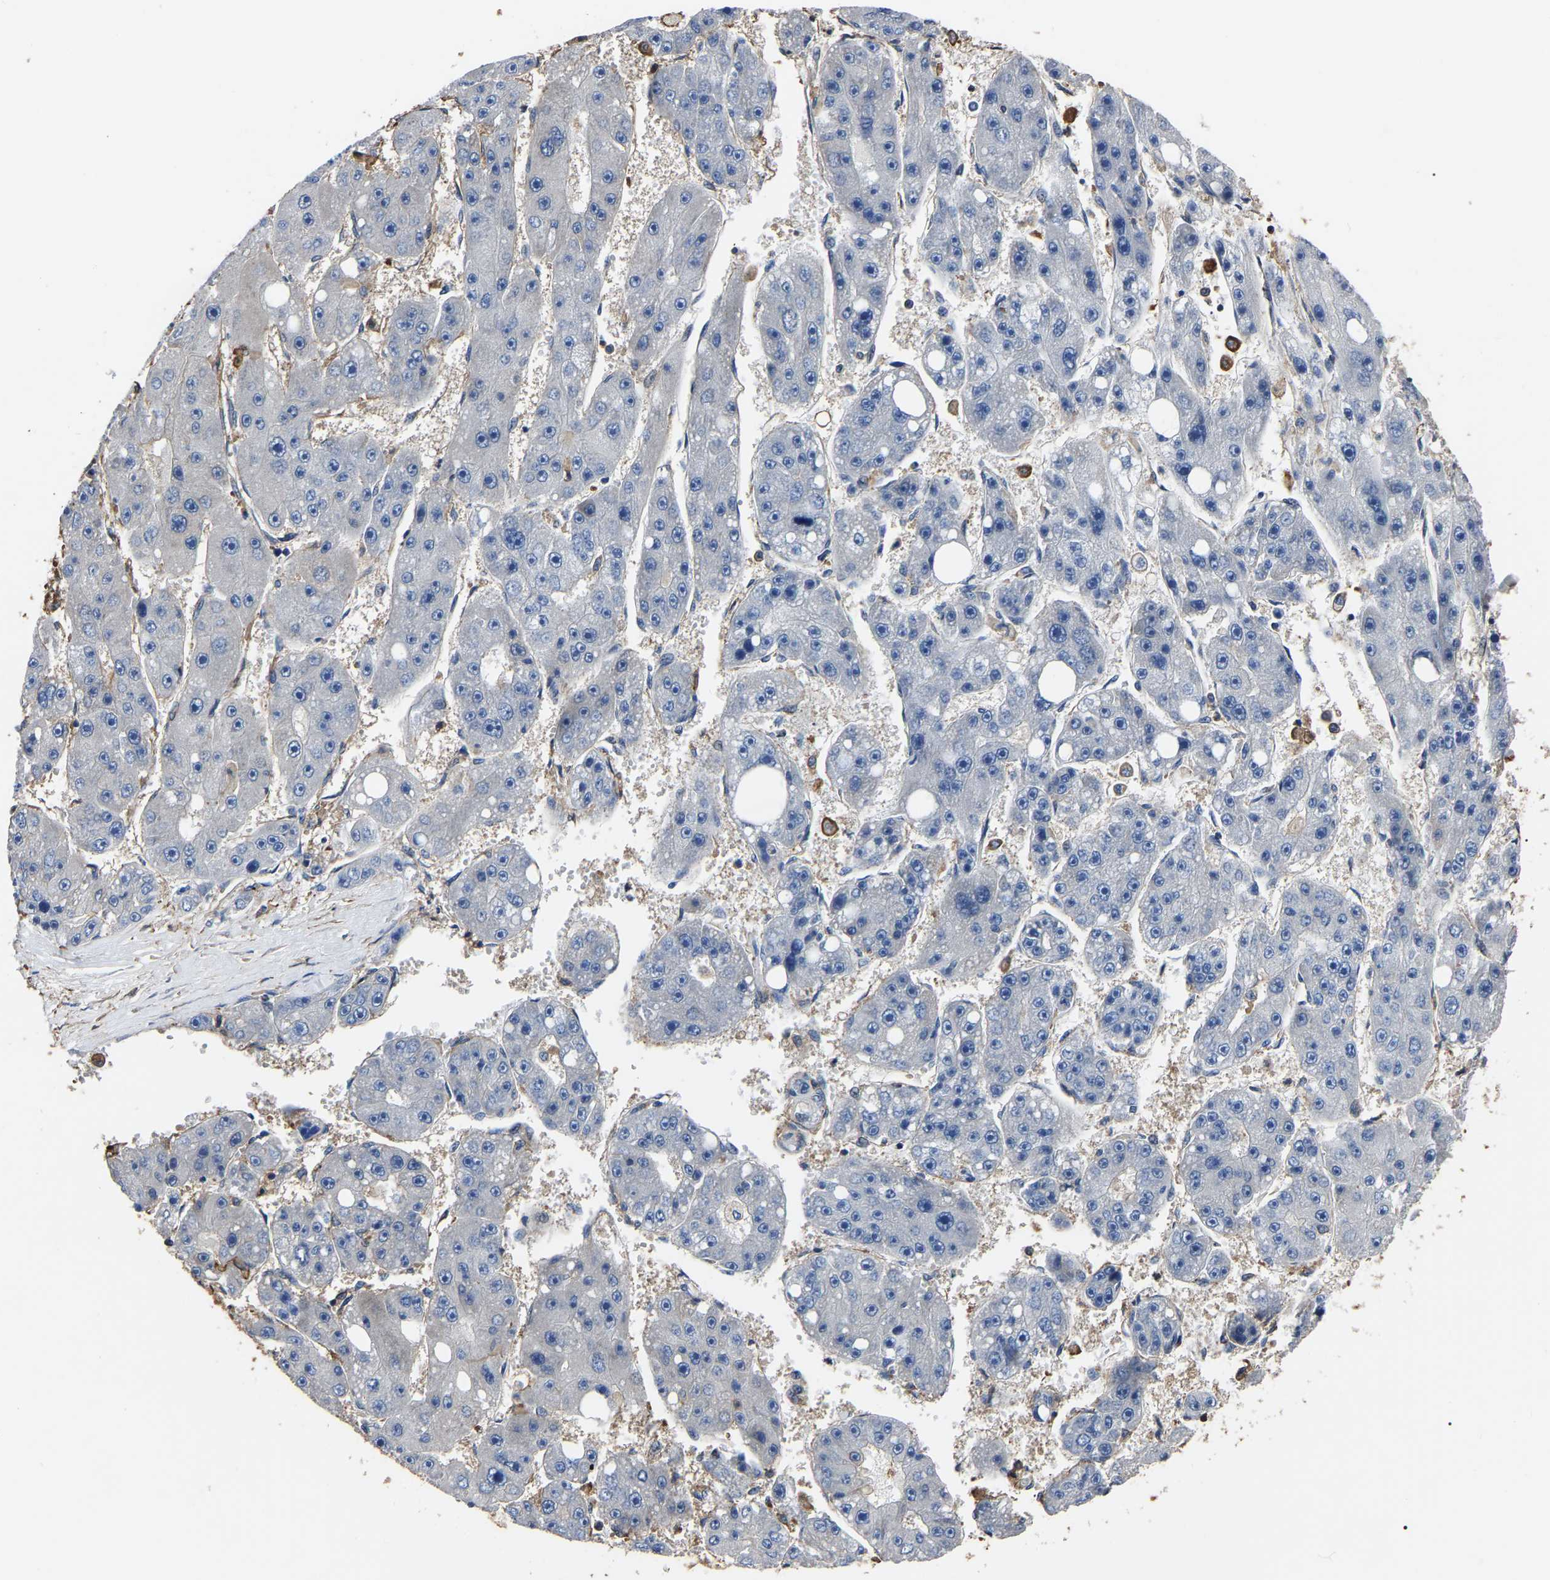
{"staining": {"intensity": "negative", "quantity": "none", "location": "none"}, "tissue": "liver cancer", "cell_type": "Tumor cells", "image_type": "cancer", "snomed": [{"axis": "morphology", "description": "Carcinoma, Hepatocellular, NOS"}, {"axis": "topography", "description": "Liver"}], "caption": "Tumor cells are negative for brown protein staining in liver cancer (hepatocellular carcinoma).", "gene": "ARMT1", "patient": {"sex": "female", "age": 61}}